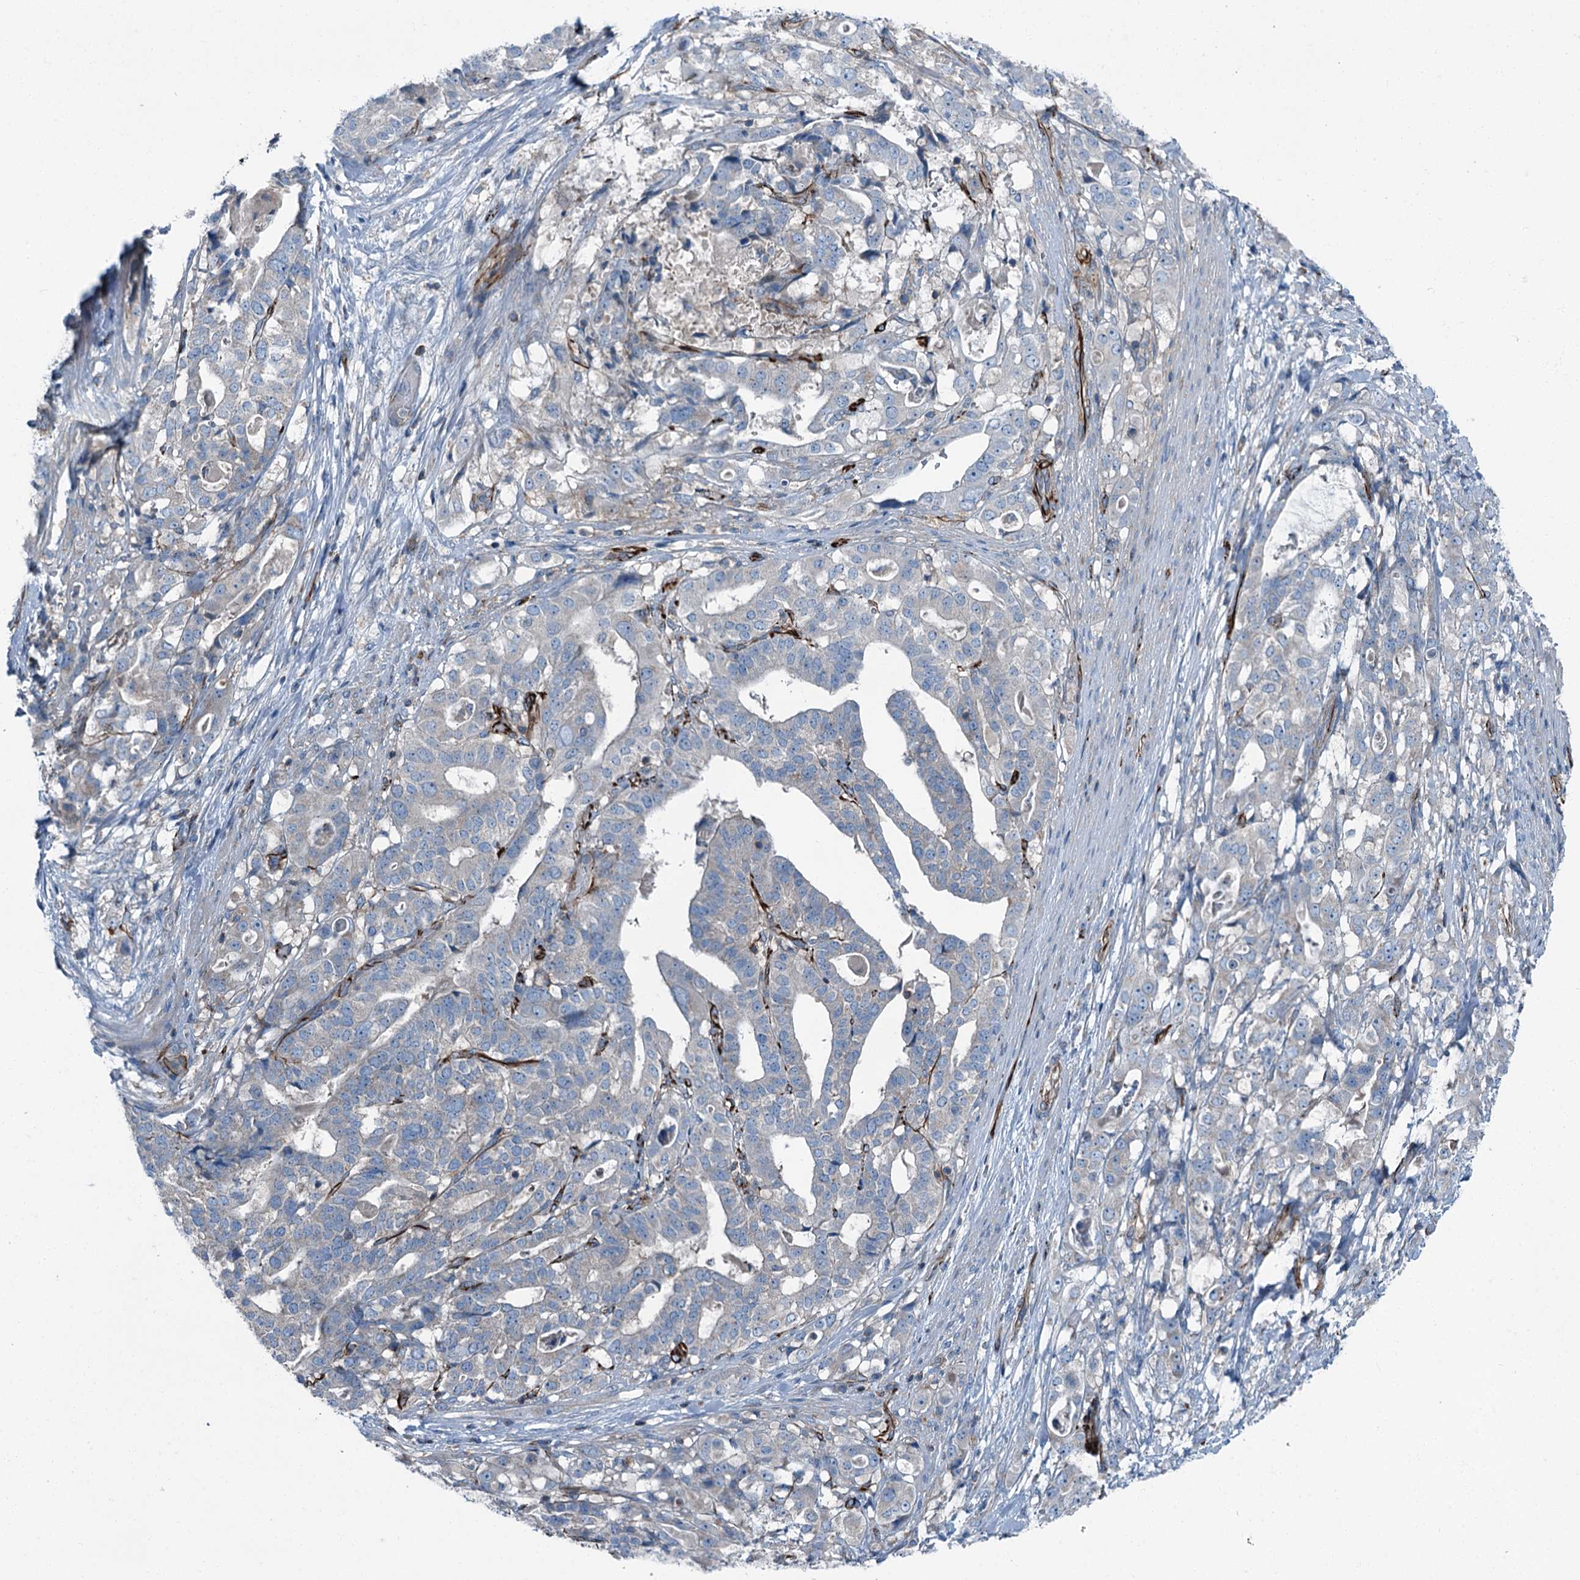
{"staining": {"intensity": "negative", "quantity": "none", "location": "none"}, "tissue": "stomach cancer", "cell_type": "Tumor cells", "image_type": "cancer", "snomed": [{"axis": "morphology", "description": "Adenocarcinoma, NOS"}, {"axis": "topography", "description": "Stomach"}], "caption": "Immunohistochemical staining of stomach cancer reveals no significant positivity in tumor cells. (DAB (3,3'-diaminobenzidine) immunohistochemistry, high magnification).", "gene": "AXL", "patient": {"sex": "male", "age": 48}}